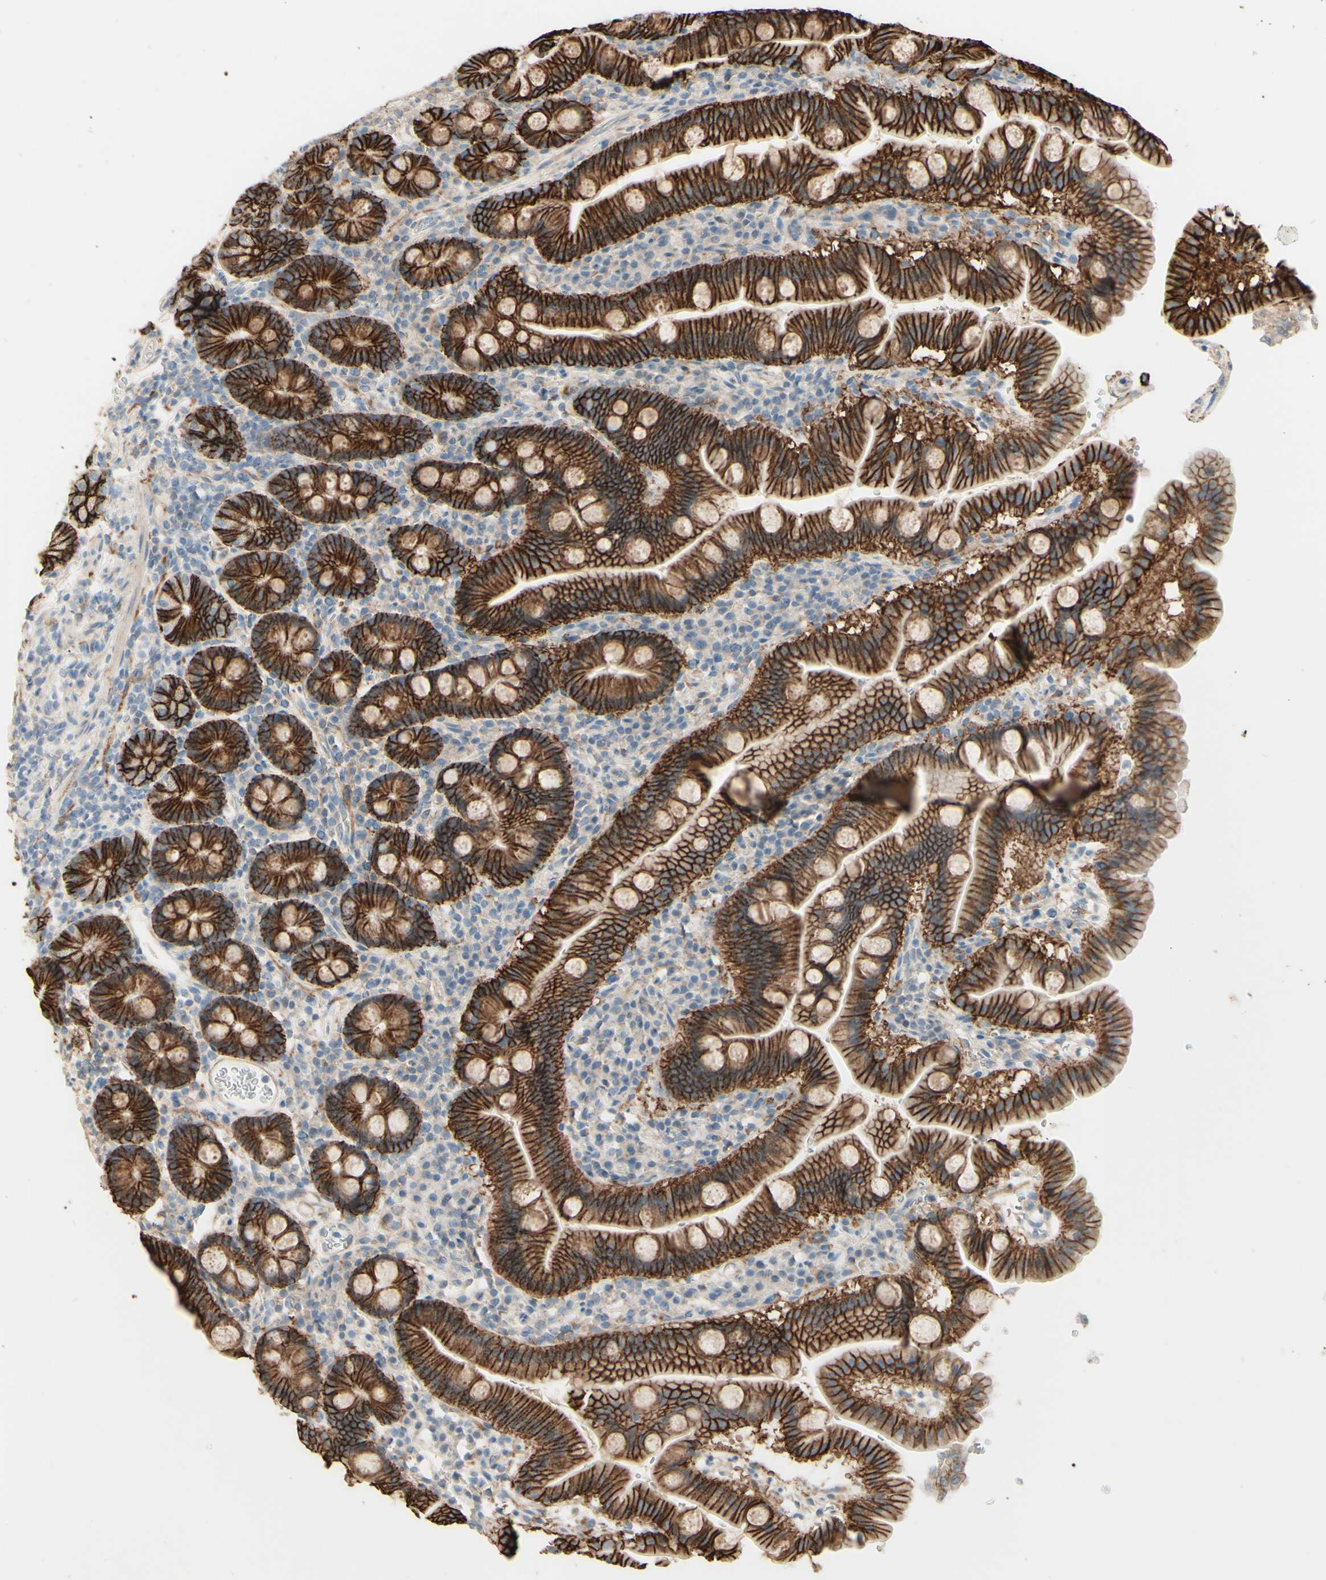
{"staining": {"intensity": "strong", "quantity": ">75%", "location": "cytoplasmic/membranous"}, "tissue": "duodenum", "cell_type": "Glandular cells", "image_type": "normal", "snomed": [{"axis": "morphology", "description": "Normal tissue, NOS"}, {"axis": "topography", "description": "Duodenum"}], "caption": "Immunohistochemical staining of unremarkable human duodenum shows strong cytoplasmic/membranous protein expression in about >75% of glandular cells. The staining is performed using DAB (3,3'-diaminobenzidine) brown chromogen to label protein expression. The nuclei are counter-stained blue using hematoxylin.", "gene": "RNF149", "patient": {"sex": "male", "age": 50}}